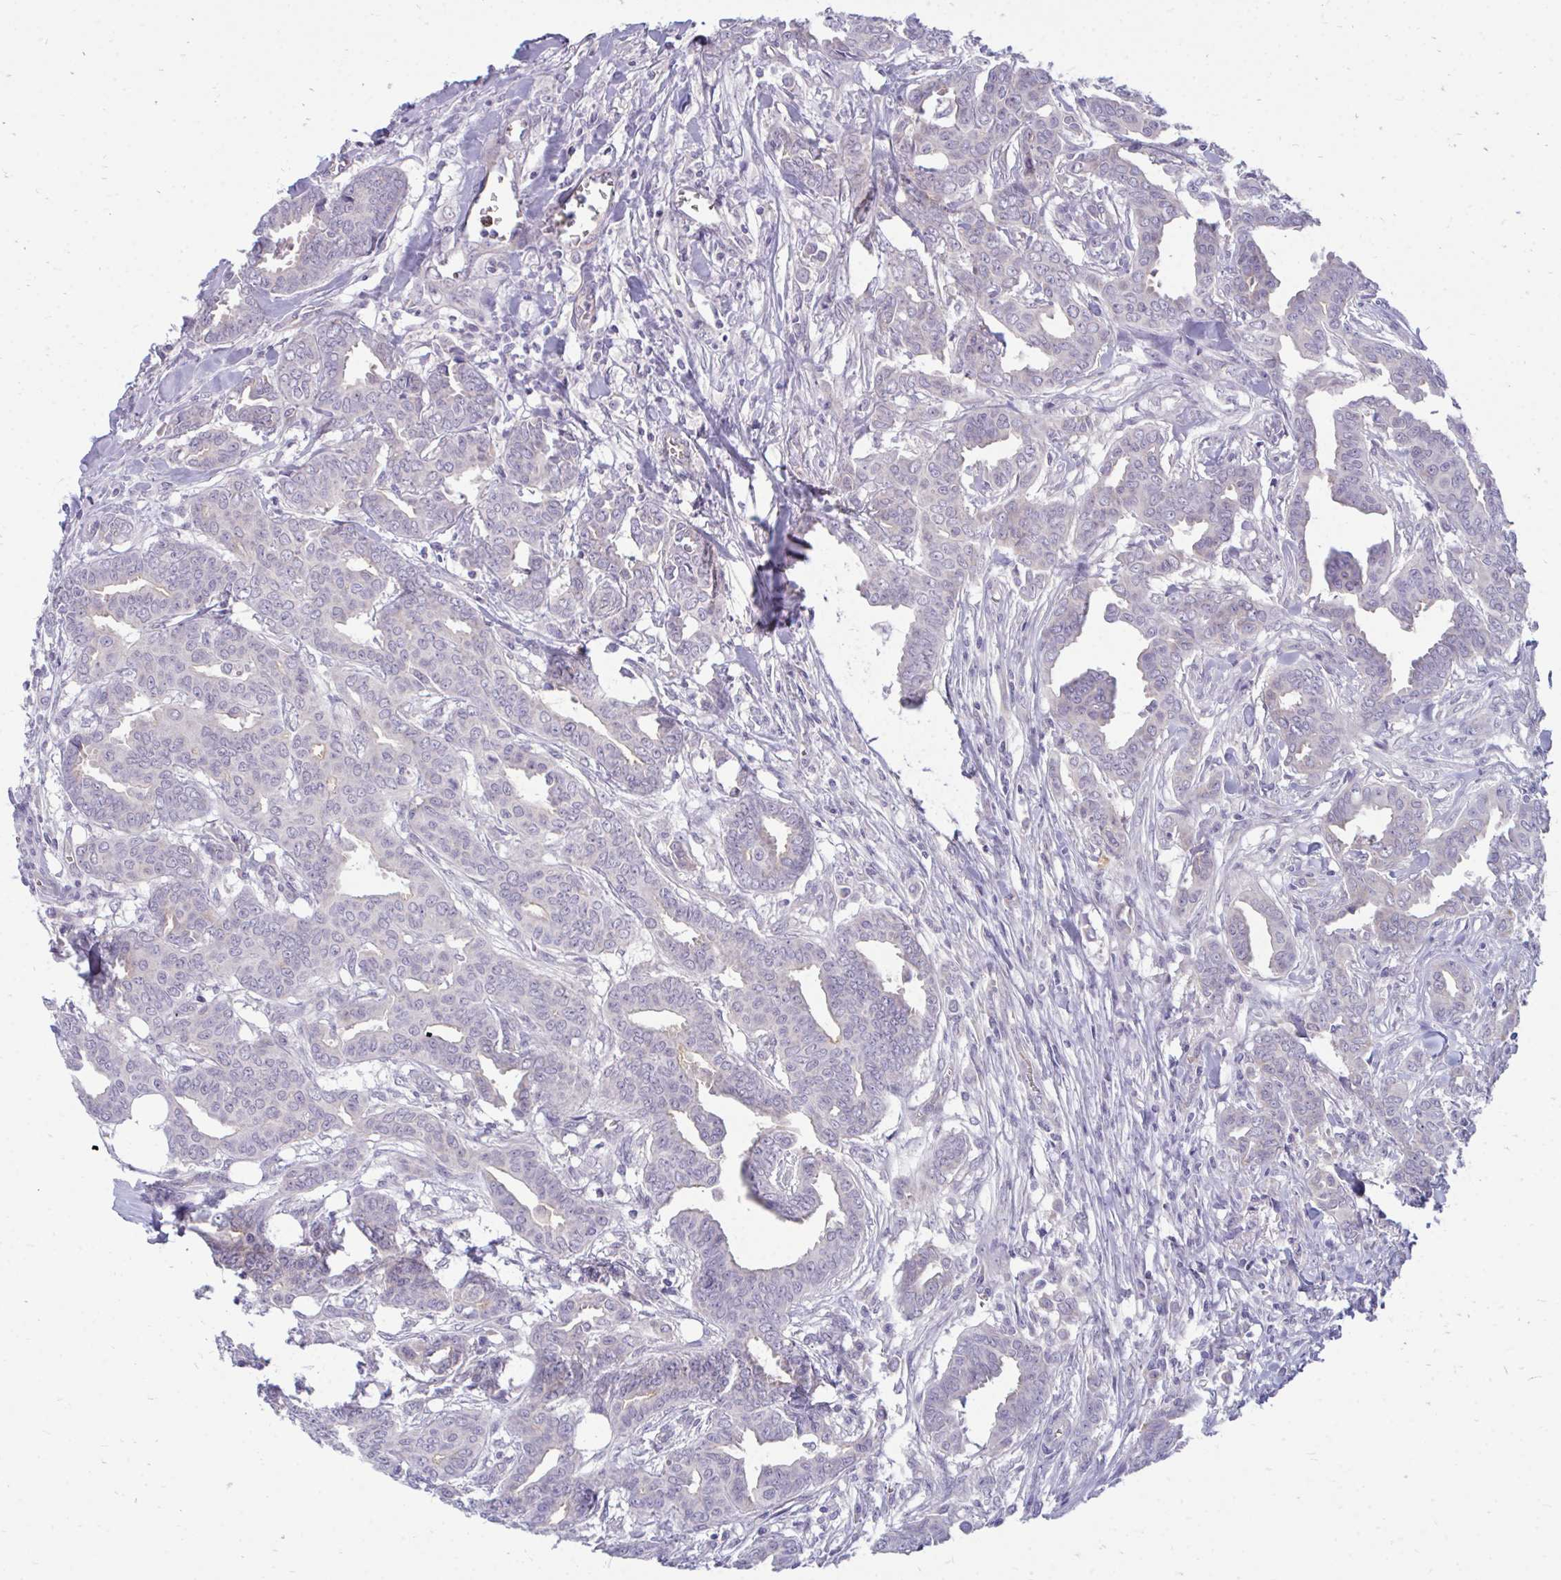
{"staining": {"intensity": "negative", "quantity": "none", "location": "none"}, "tissue": "breast cancer", "cell_type": "Tumor cells", "image_type": "cancer", "snomed": [{"axis": "morphology", "description": "Duct carcinoma"}, {"axis": "topography", "description": "Breast"}], "caption": "Human breast cancer (invasive ductal carcinoma) stained for a protein using immunohistochemistry (IHC) displays no positivity in tumor cells.", "gene": "ACSL5", "patient": {"sex": "female", "age": 45}}